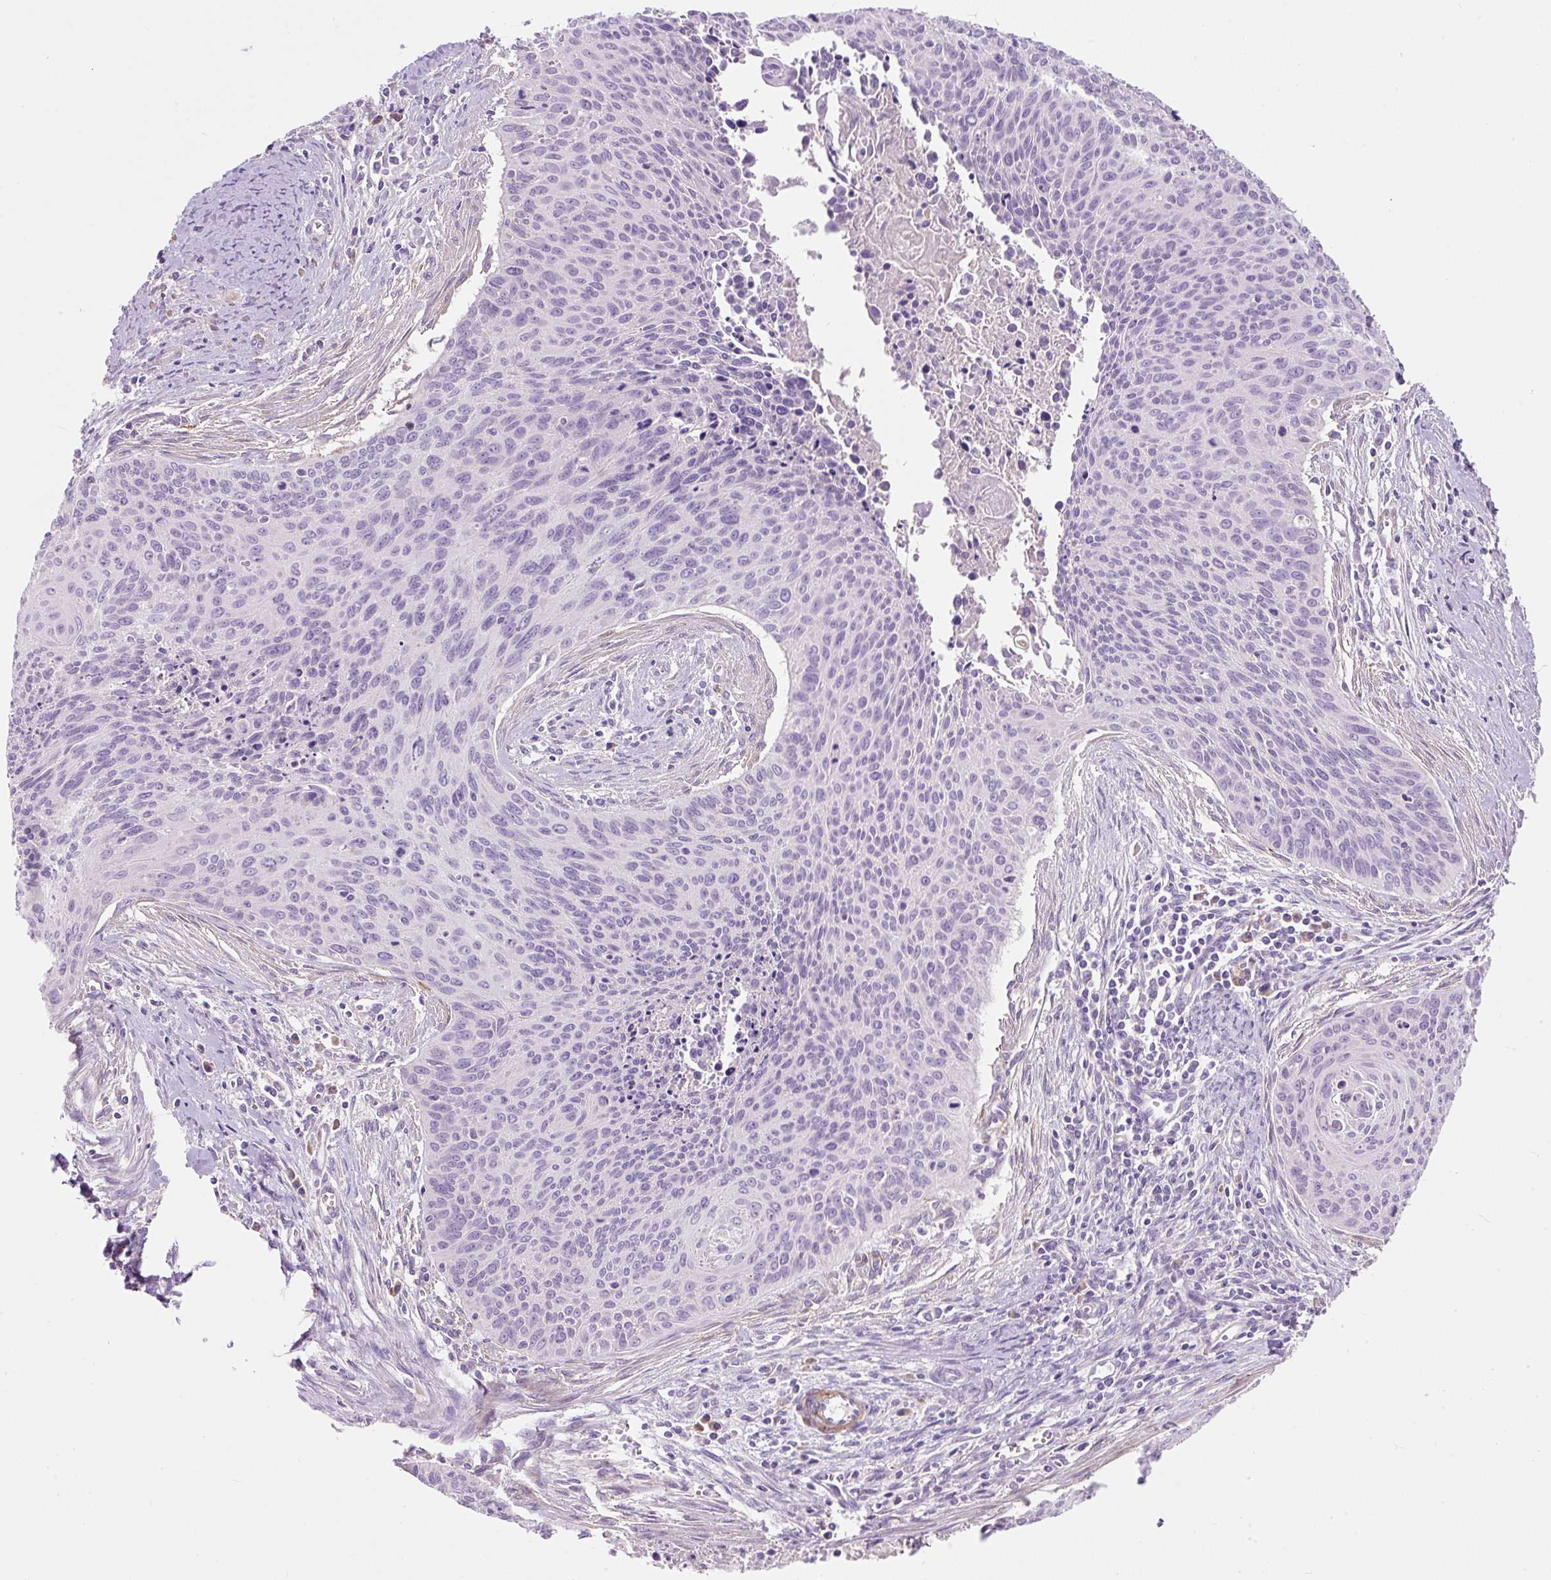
{"staining": {"intensity": "negative", "quantity": "none", "location": "none"}, "tissue": "cervical cancer", "cell_type": "Tumor cells", "image_type": "cancer", "snomed": [{"axis": "morphology", "description": "Squamous cell carcinoma, NOS"}, {"axis": "topography", "description": "Cervix"}], "caption": "IHC micrograph of neoplastic tissue: human cervical cancer stained with DAB (3,3'-diaminobenzidine) displays no significant protein expression in tumor cells. (DAB IHC visualized using brightfield microscopy, high magnification).", "gene": "SUSD5", "patient": {"sex": "female", "age": 55}}